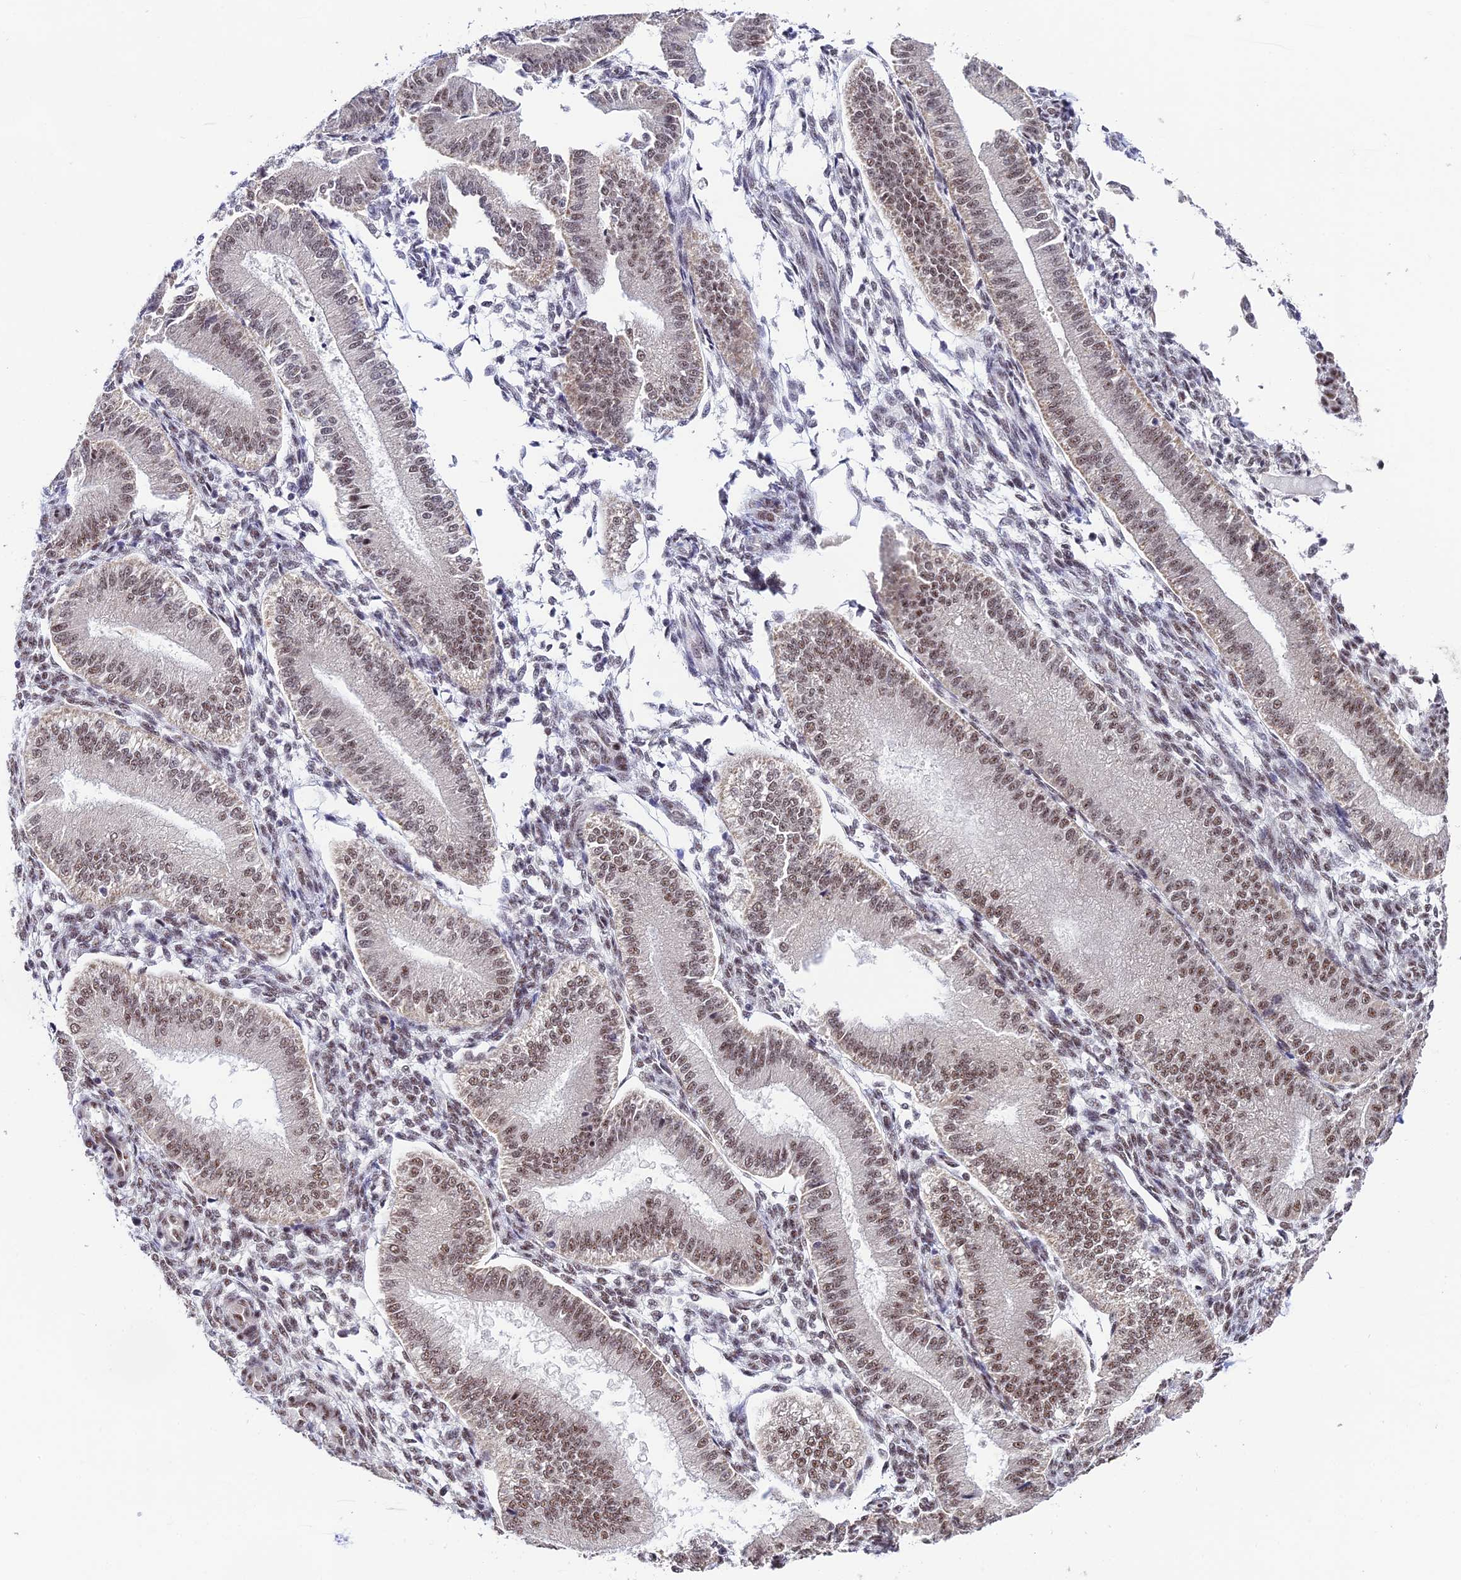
{"staining": {"intensity": "moderate", "quantity": "<25%", "location": "nuclear"}, "tissue": "endometrium", "cell_type": "Cells in endometrial stroma", "image_type": "normal", "snomed": [{"axis": "morphology", "description": "Normal tissue, NOS"}, {"axis": "topography", "description": "Endometrium"}], "caption": "The photomicrograph exhibits immunohistochemical staining of benign endometrium. There is moderate nuclear expression is present in about <25% of cells in endometrial stroma.", "gene": "THOC7", "patient": {"sex": "female", "age": 39}}